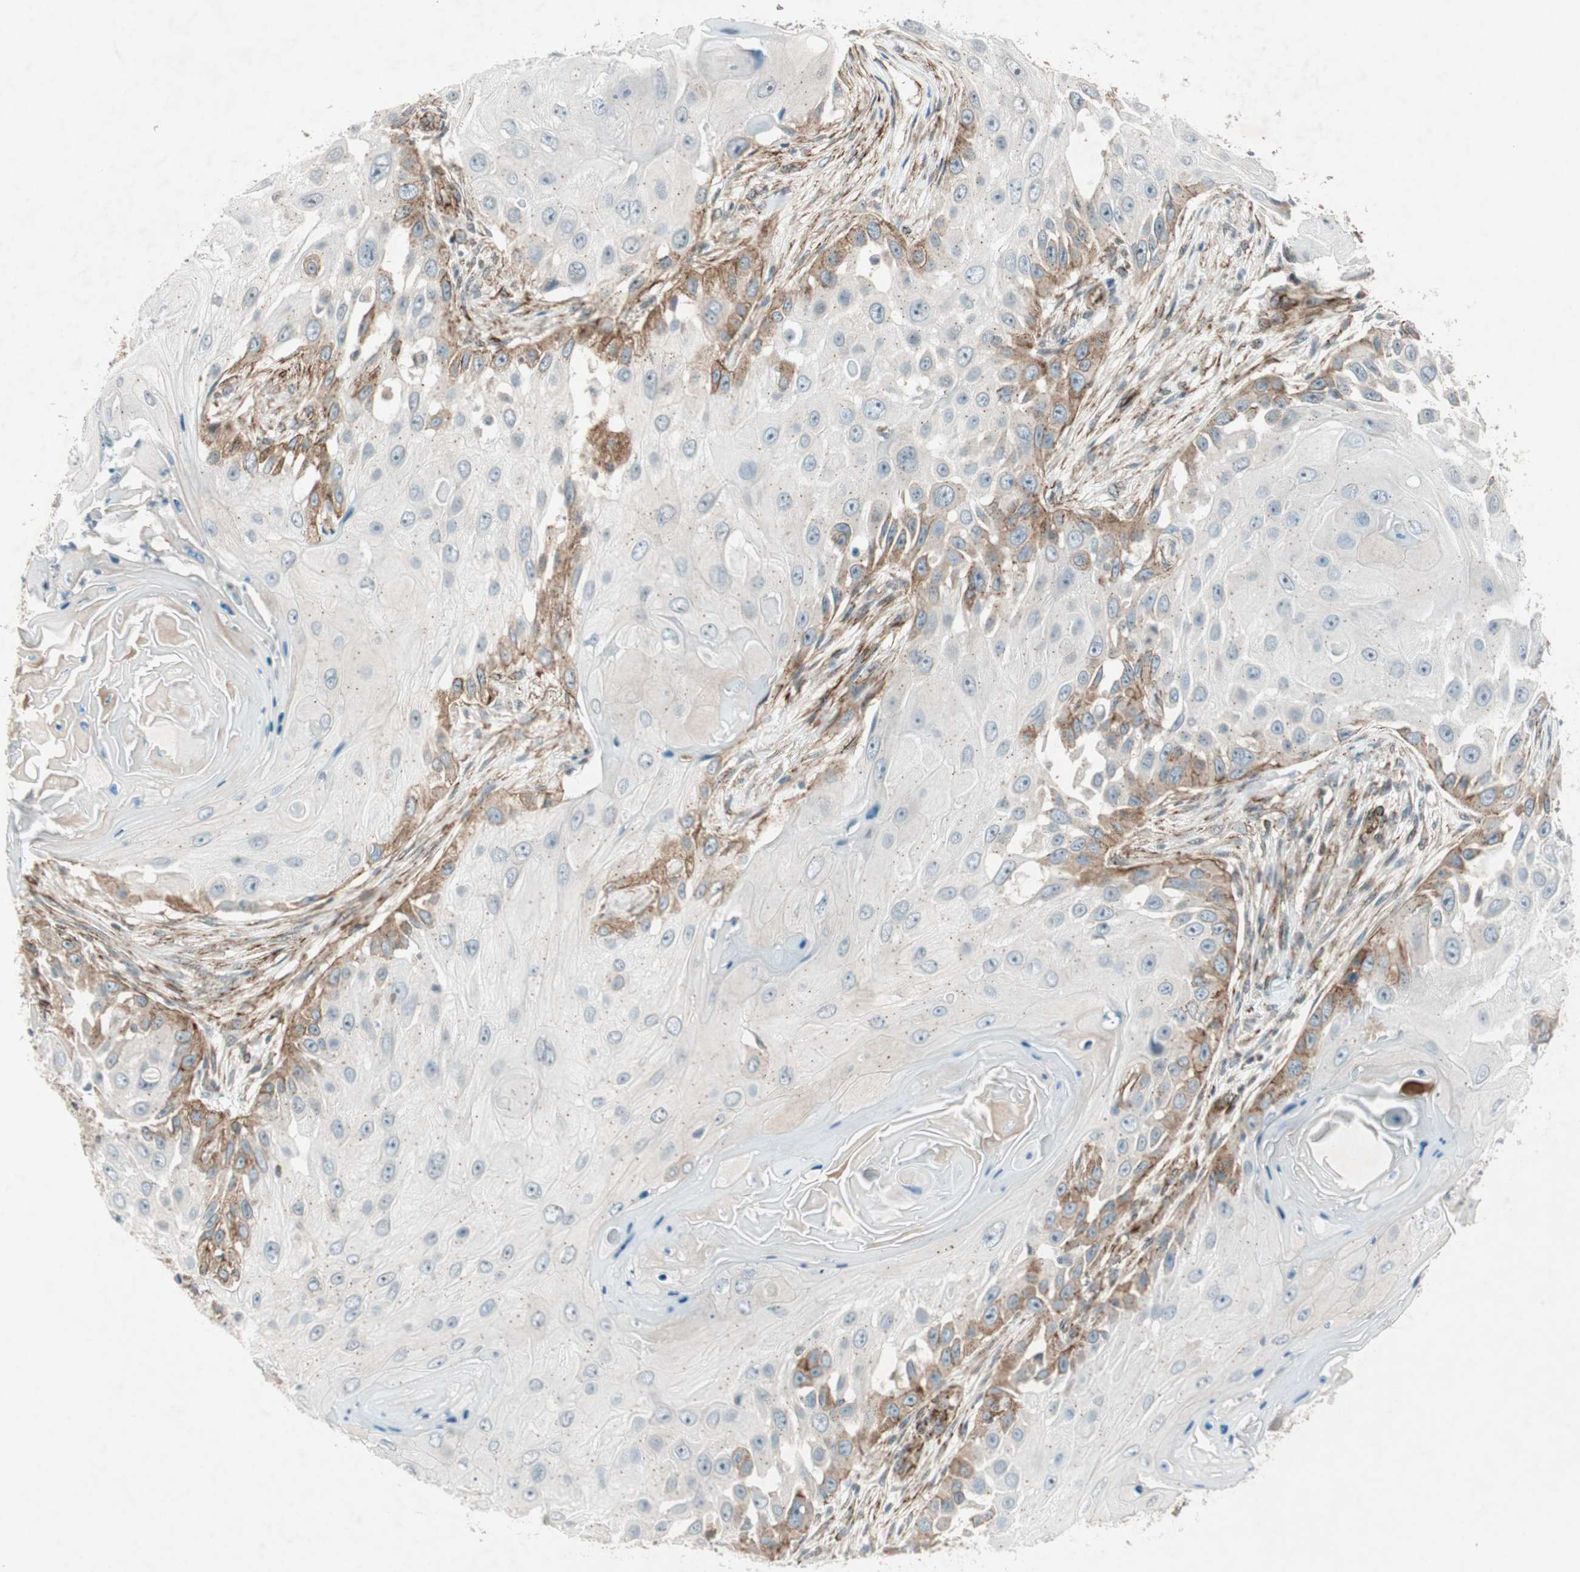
{"staining": {"intensity": "moderate", "quantity": "<25%", "location": "cytoplasmic/membranous"}, "tissue": "skin cancer", "cell_type": "Tumor cells", "image_type": "cancer", "snomed": [{"axis": "morphology", "description": "Squamous cell carcinoma, NOS"}, {"axis": "topography", "description": "Skin"}], "caption": "Immunohistochemistry (DAB (3,3'-diaminobenzidine)) staining of skin squamous cell carcinoma shows moderate cytoplasmic/membranous protein staining in about <25% of tumor cells.", "gene": "CDK19", "patient": {"sex": "female", "age": 44}}